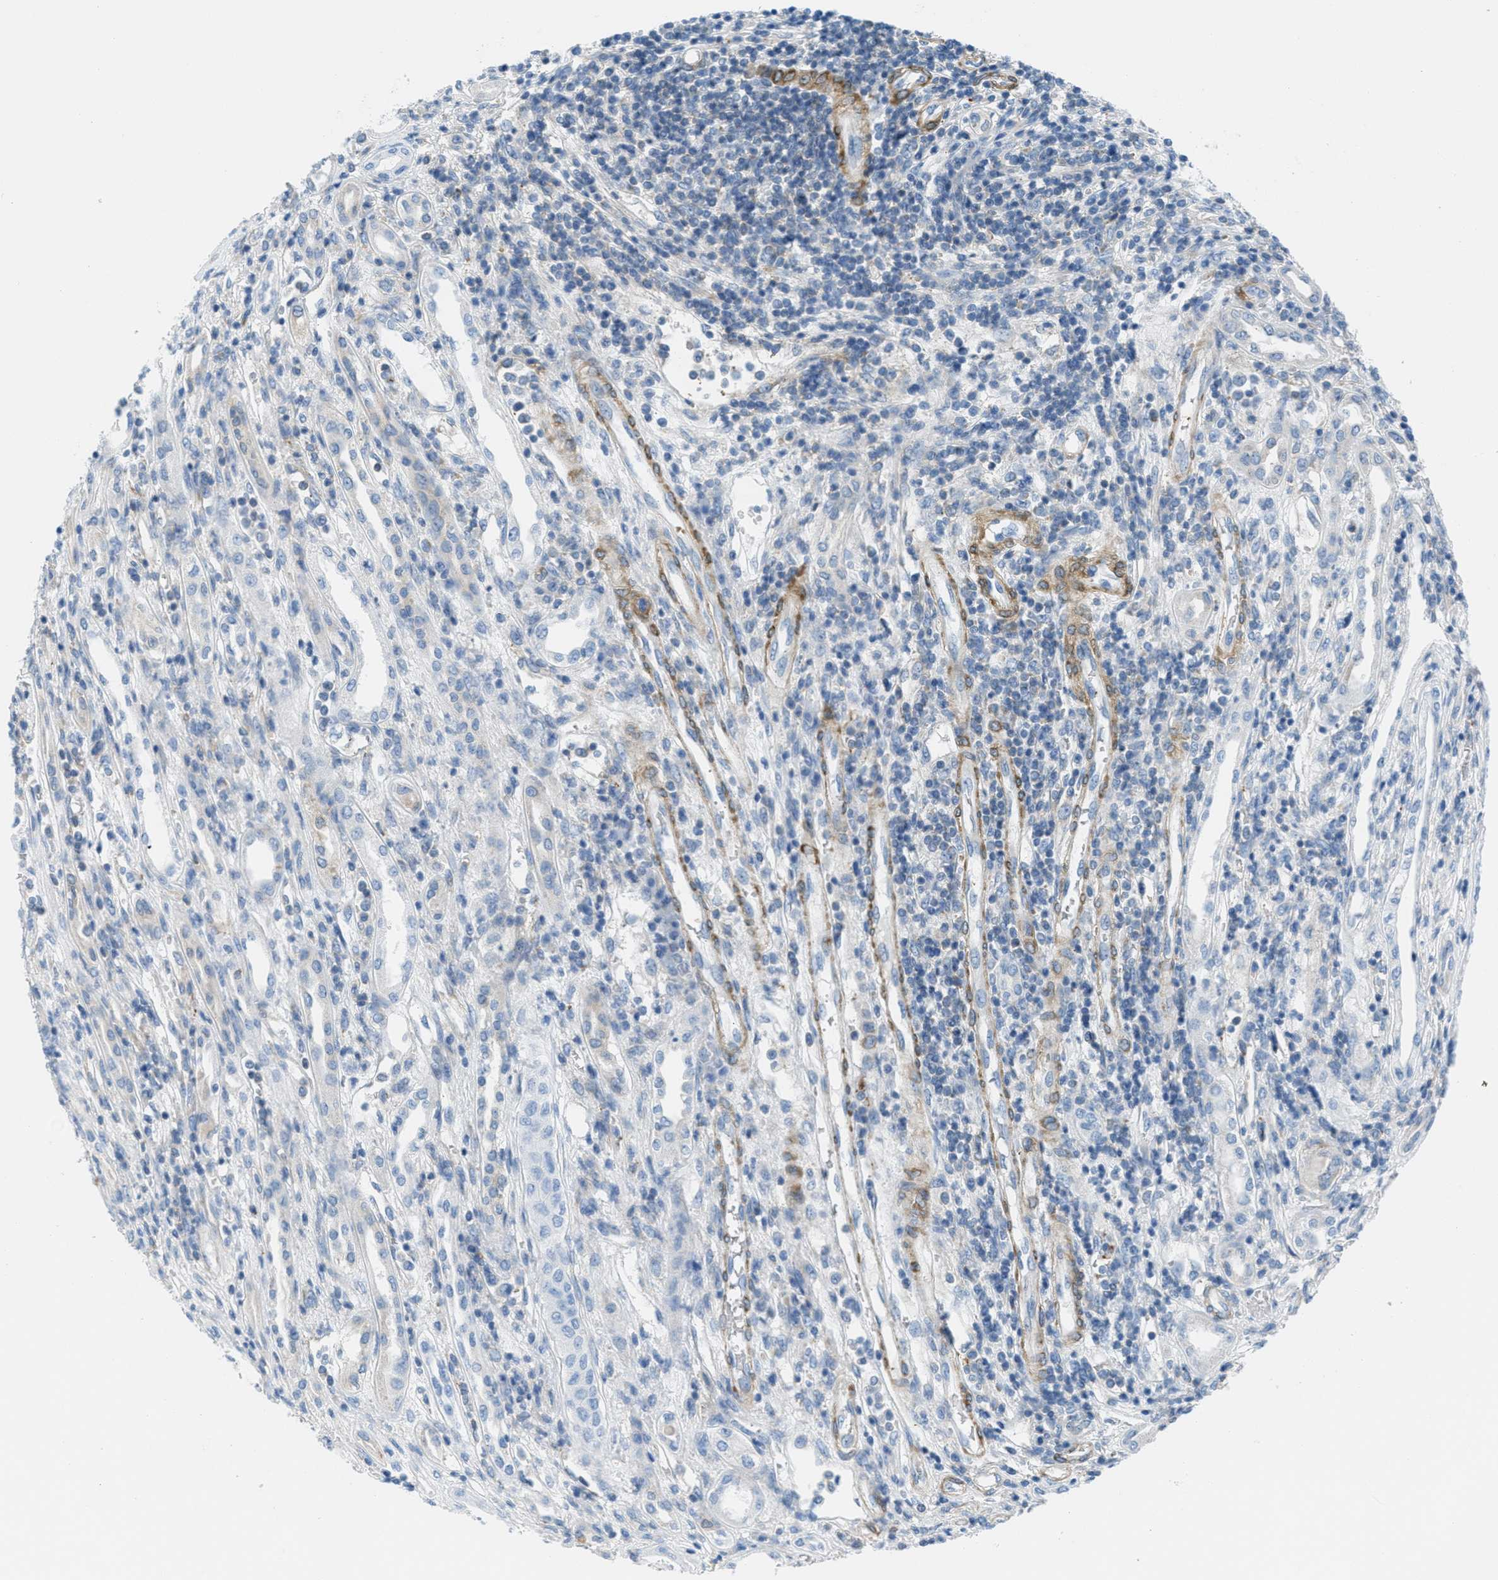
{"staining": {"intensity": "negative", "quantity": "none", "location": "none"}, "tissue": "renal cancer", "cell_type": "Tumor cells", "image_type": "cancer", "snomed": [{"axis": "morphology", "description": "Adenocarcinoma, NOS"}, {"axis": "topography", "description": "Kidney"}], "caption": "Immunohistochemistry histopathology image of neoplastic tissue: renal adenocarcinoma stained with DAB (3,3'-diaminobenzidine) displays no significant protein expression in tumor cells. Nuclei are stained in blue.", "gene": "MAPRE2", "patient": {"sex": "female", "age": 54}}